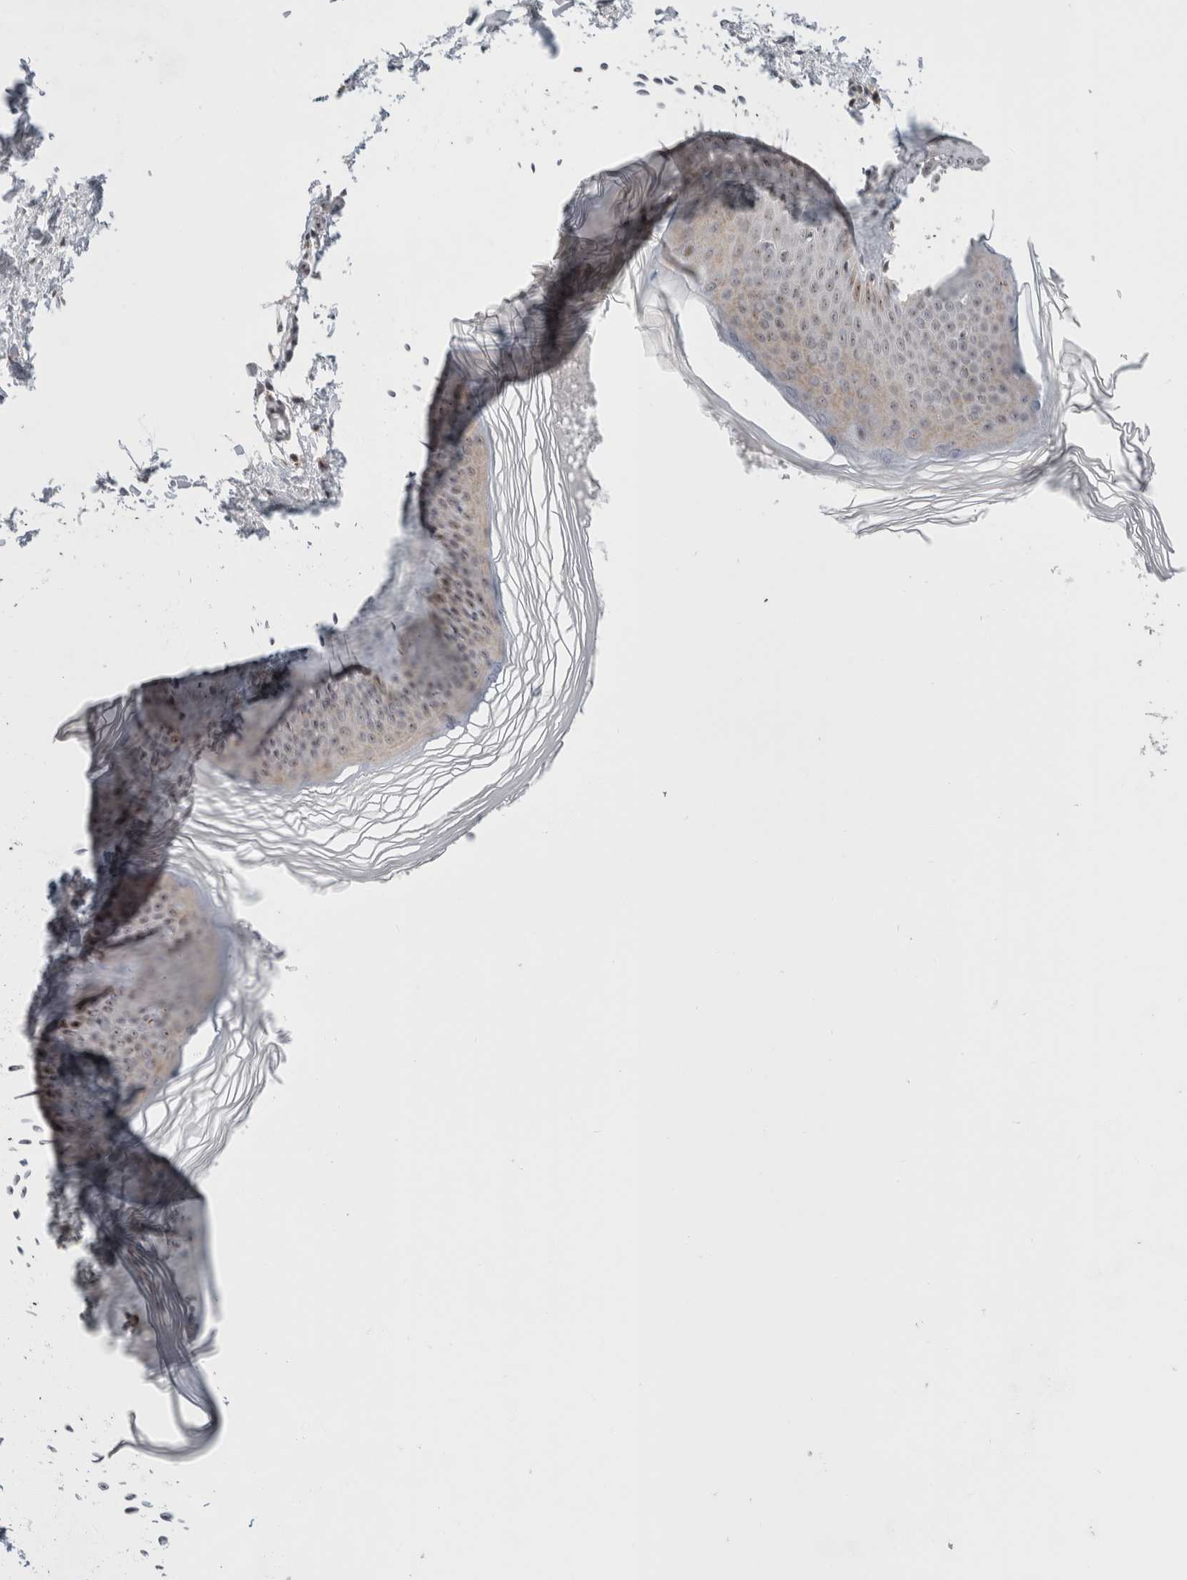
{"staining": {"intensity": "weak", "quantity": ">75%", "location": "nuclear"}, "tissue": "skin", "cell_type": "Fibroblasts", "image_type": "normal", "snomed": [{"axis": "morphology", "description": "Normal tissue, NOS"}, {"axis": "topography", "description": "Skin"}], "caption": "The photomicrograph shows immunohistochemical staining of unremarkable skin. There is weak nuclear positivity is seen in approximately >75% of fibroblasts.", "gene": "SENP6", "patient": {"sex": "female", "age": 27}}